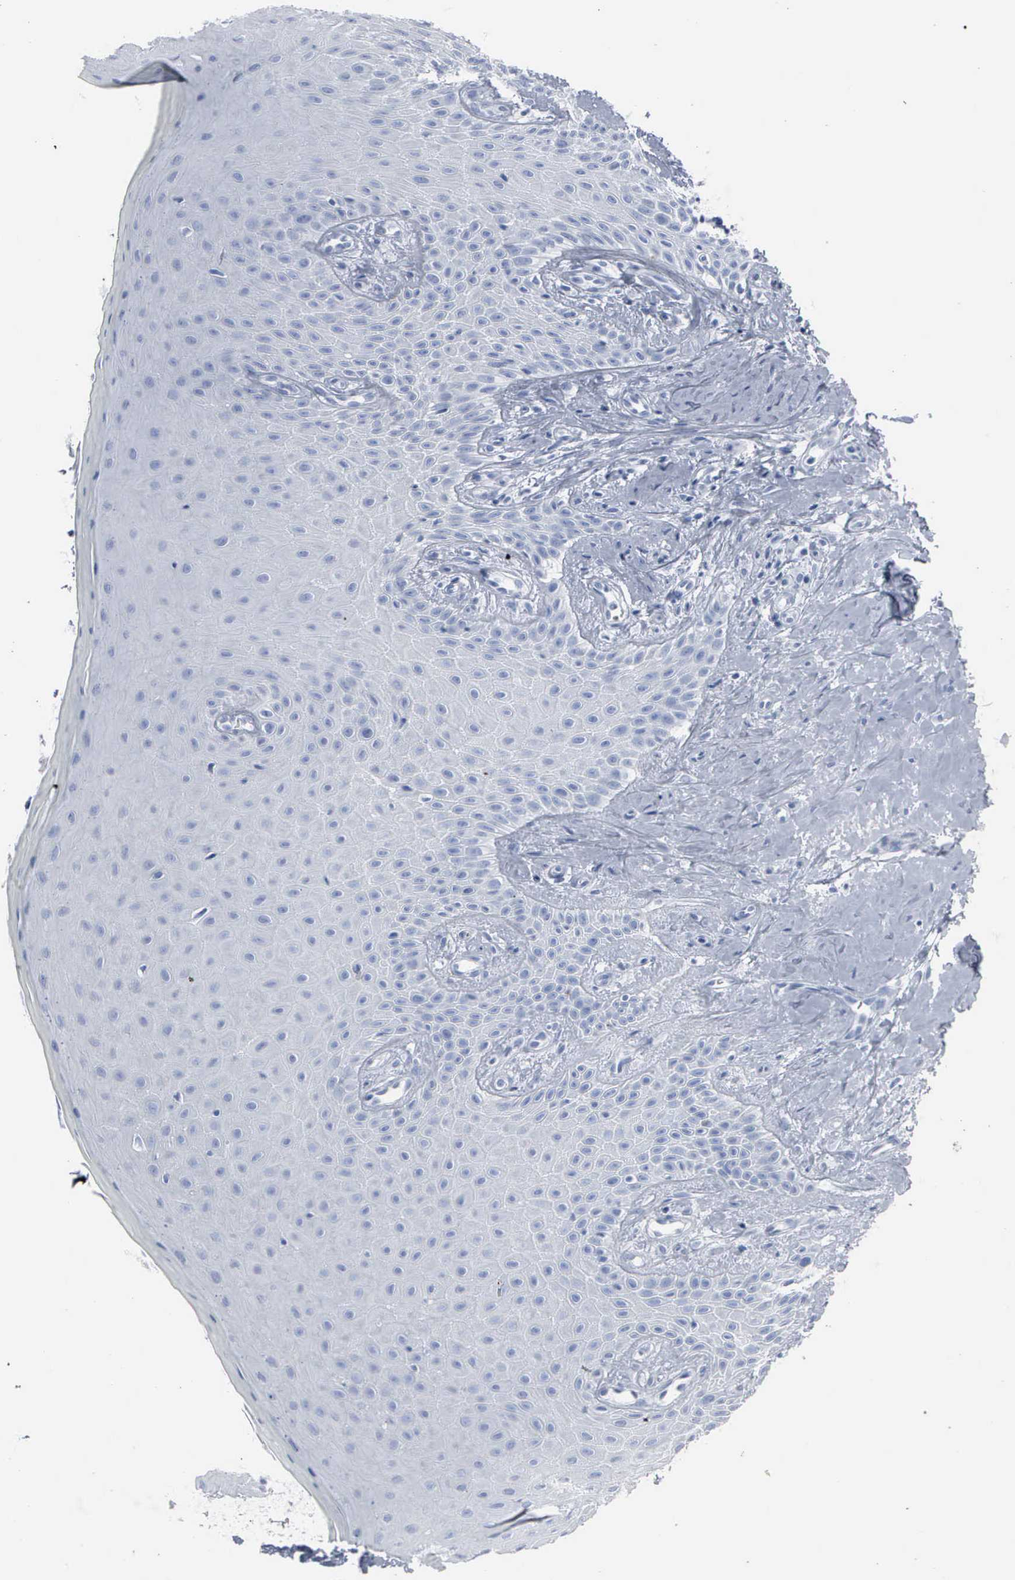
{"staining": {"intensity": "negative", "quantity": "none", "location": "none"}, "tissue": "oral mucosa", "cell_type": "Squamous epithelial cells", "image_type": "normal", "snomed": [{"axis": "morphology", "description": "Normal tissue, NOS"}, {"axis": "topography", "description": "Oral tissue"}], "caption": "Immunohistochemistry (IHC) of normal oral mucosa reveals no staining in squamous epithelial cells.", "gene": "DMD", "patient": {"sex": "male", "age": 69}}